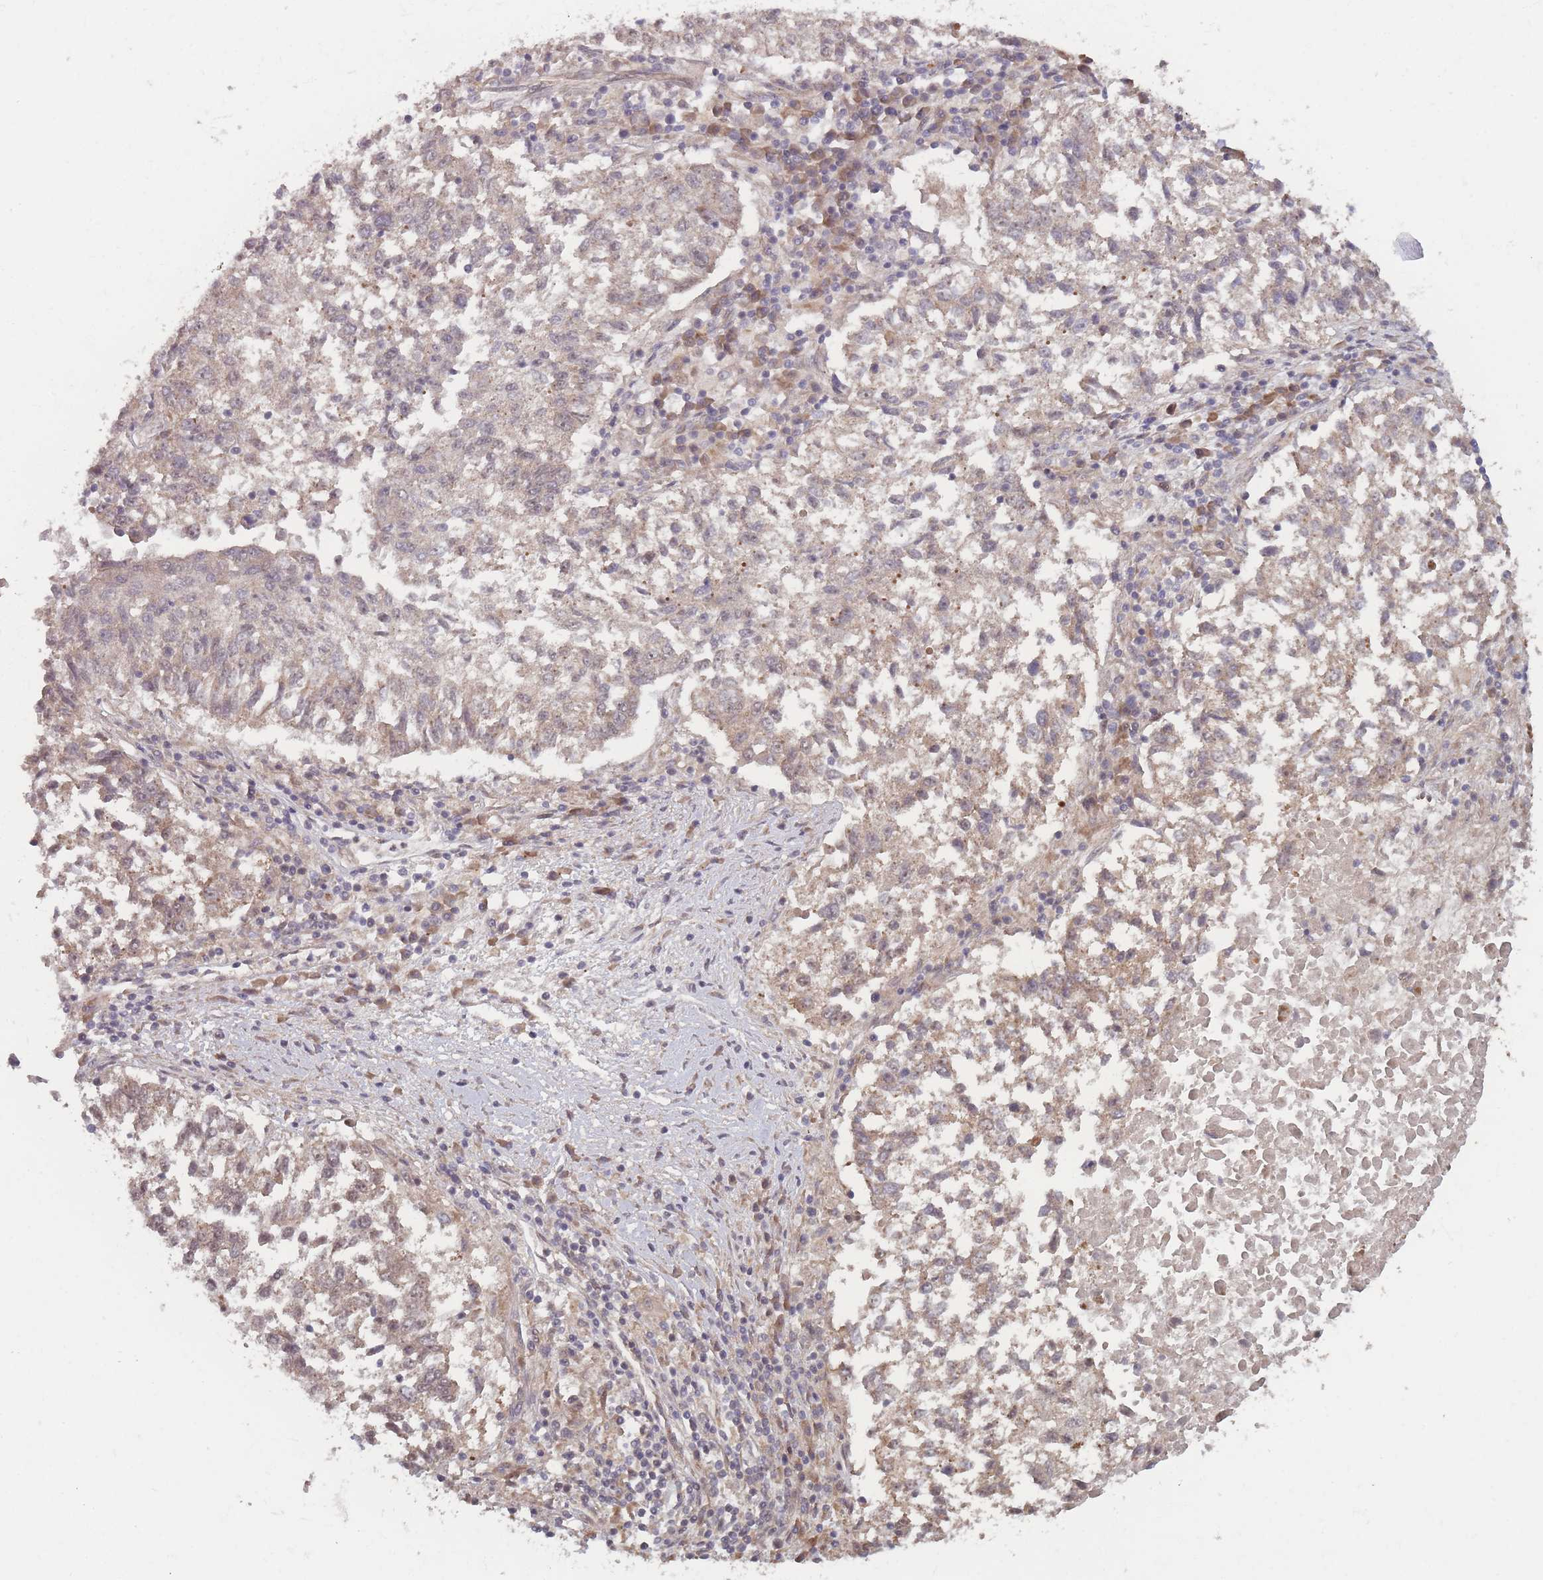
{"staining": {"intensity": "weak", "quantity": ">75%", "location": "cytoplasmic/membranous"}, "tissue": "lung cancer", "cell_type": "Tumor cells", "image_type": "cancer", "snomed": [{"axis": "morphology", "description": "Squamous cell carcinoma, NOS"}, {"axis": "topography", "description": "Lung"}], "caption": "Immunohistochemical staining of squamous cell carcinoma (lung) demonstrates weak cytoplasmic/membranous protein positivity in about >75% of tumor cells. (DAB (3,3'-diaminobenzidine) = brown stain, brightfield microscopy at high magnification).", "gene": "RPS18", "patient": {"sex": "male", "age": 73}}